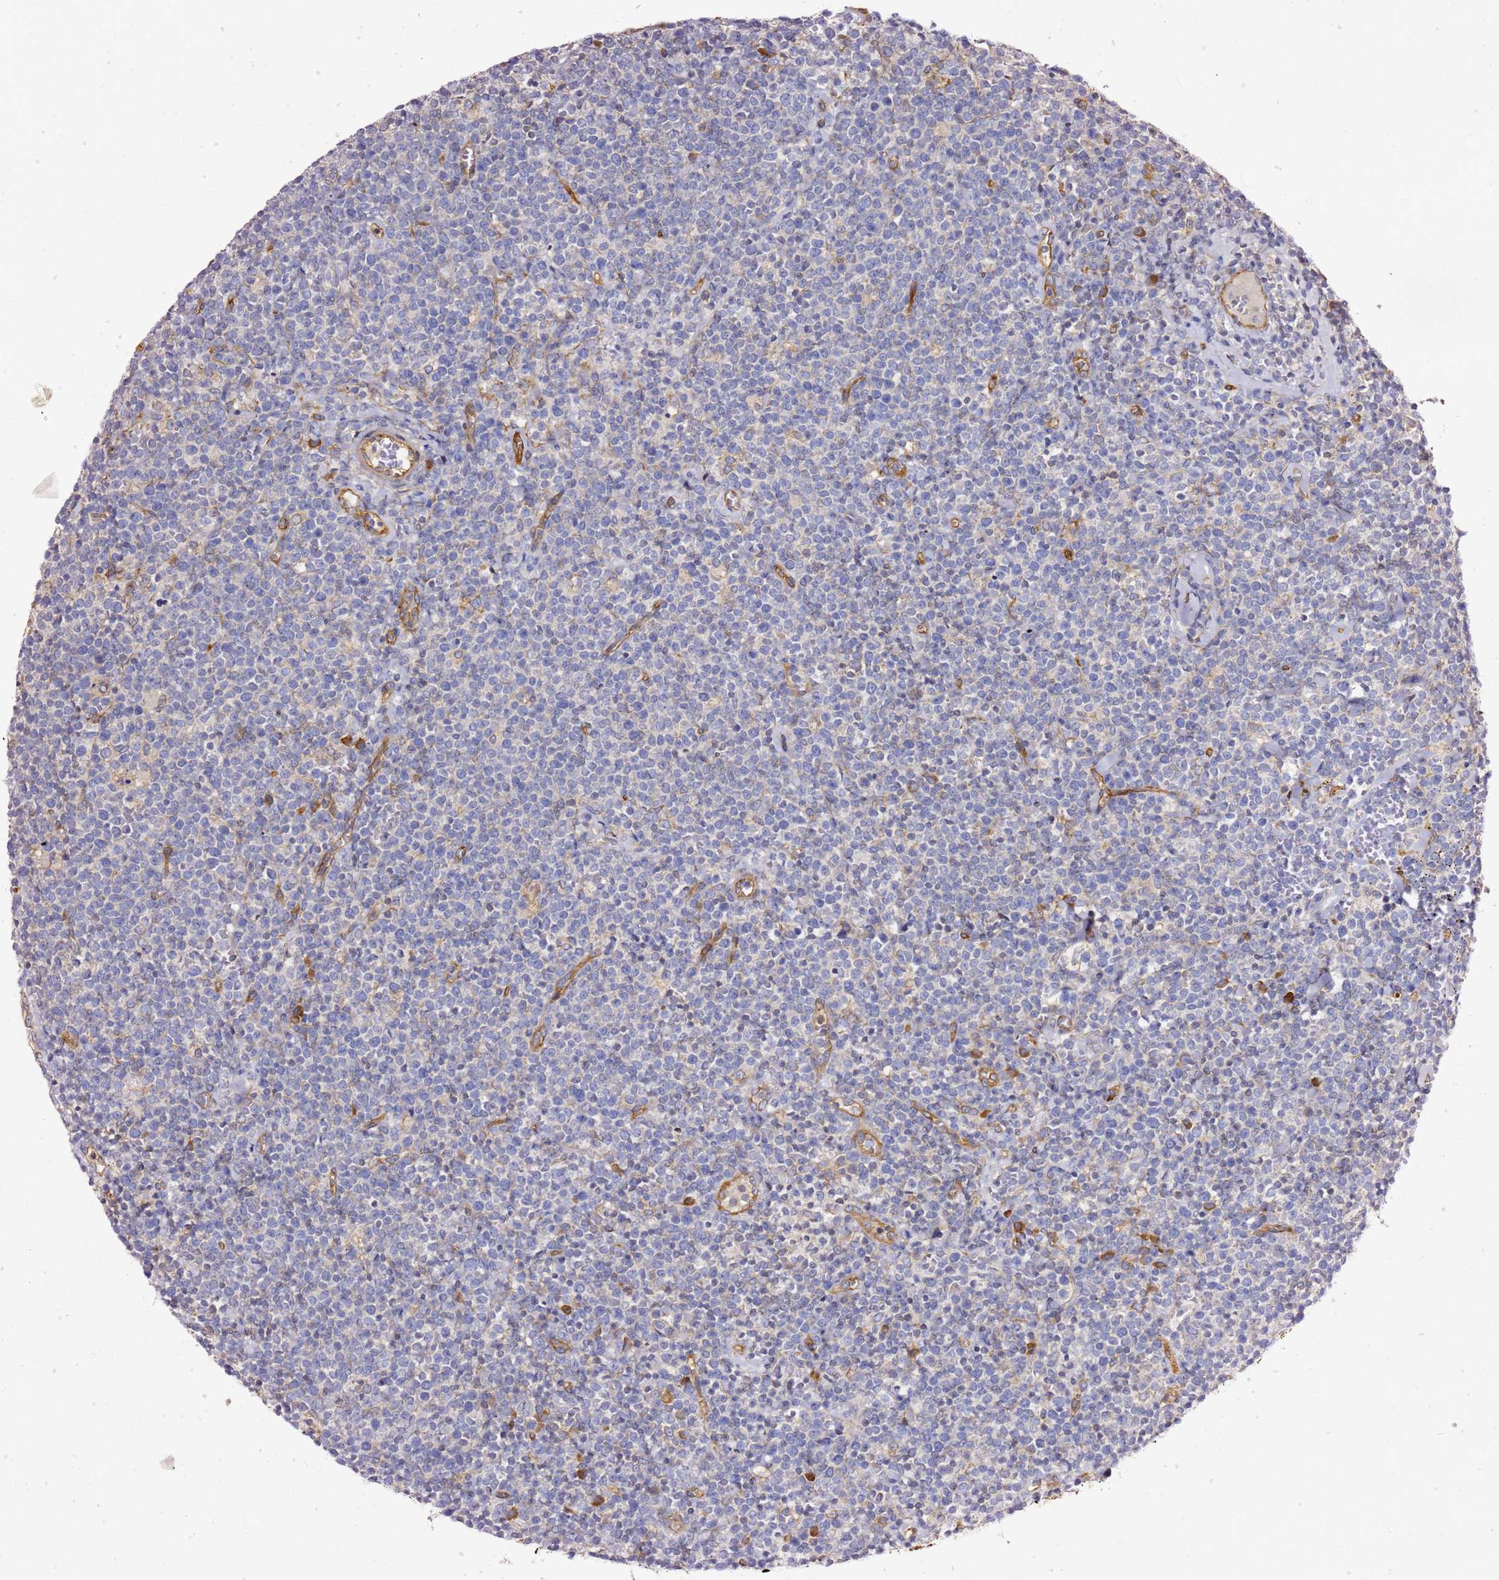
{"staining": {"intensity": "negative", "quantity": "none", "location": "none"}, "tissue": "lymphoma", "cell_type": "Tumor cells", "image_type": "cancer", "snomed": [{"axis": "morphology", "description": "Malignant lymphoma, non-Hodgkin's type, High grade"}, {"axis": "topography", "description": "Lymph node"}], "caption": "This image is of lymphoma stained with immunohistochemistry to label a protein in brown with the nuclei are counter-stained blue. There is no expression in tumor cells.", "gene": "KIF7", "patient": {"sex": "male", "age": 61}}